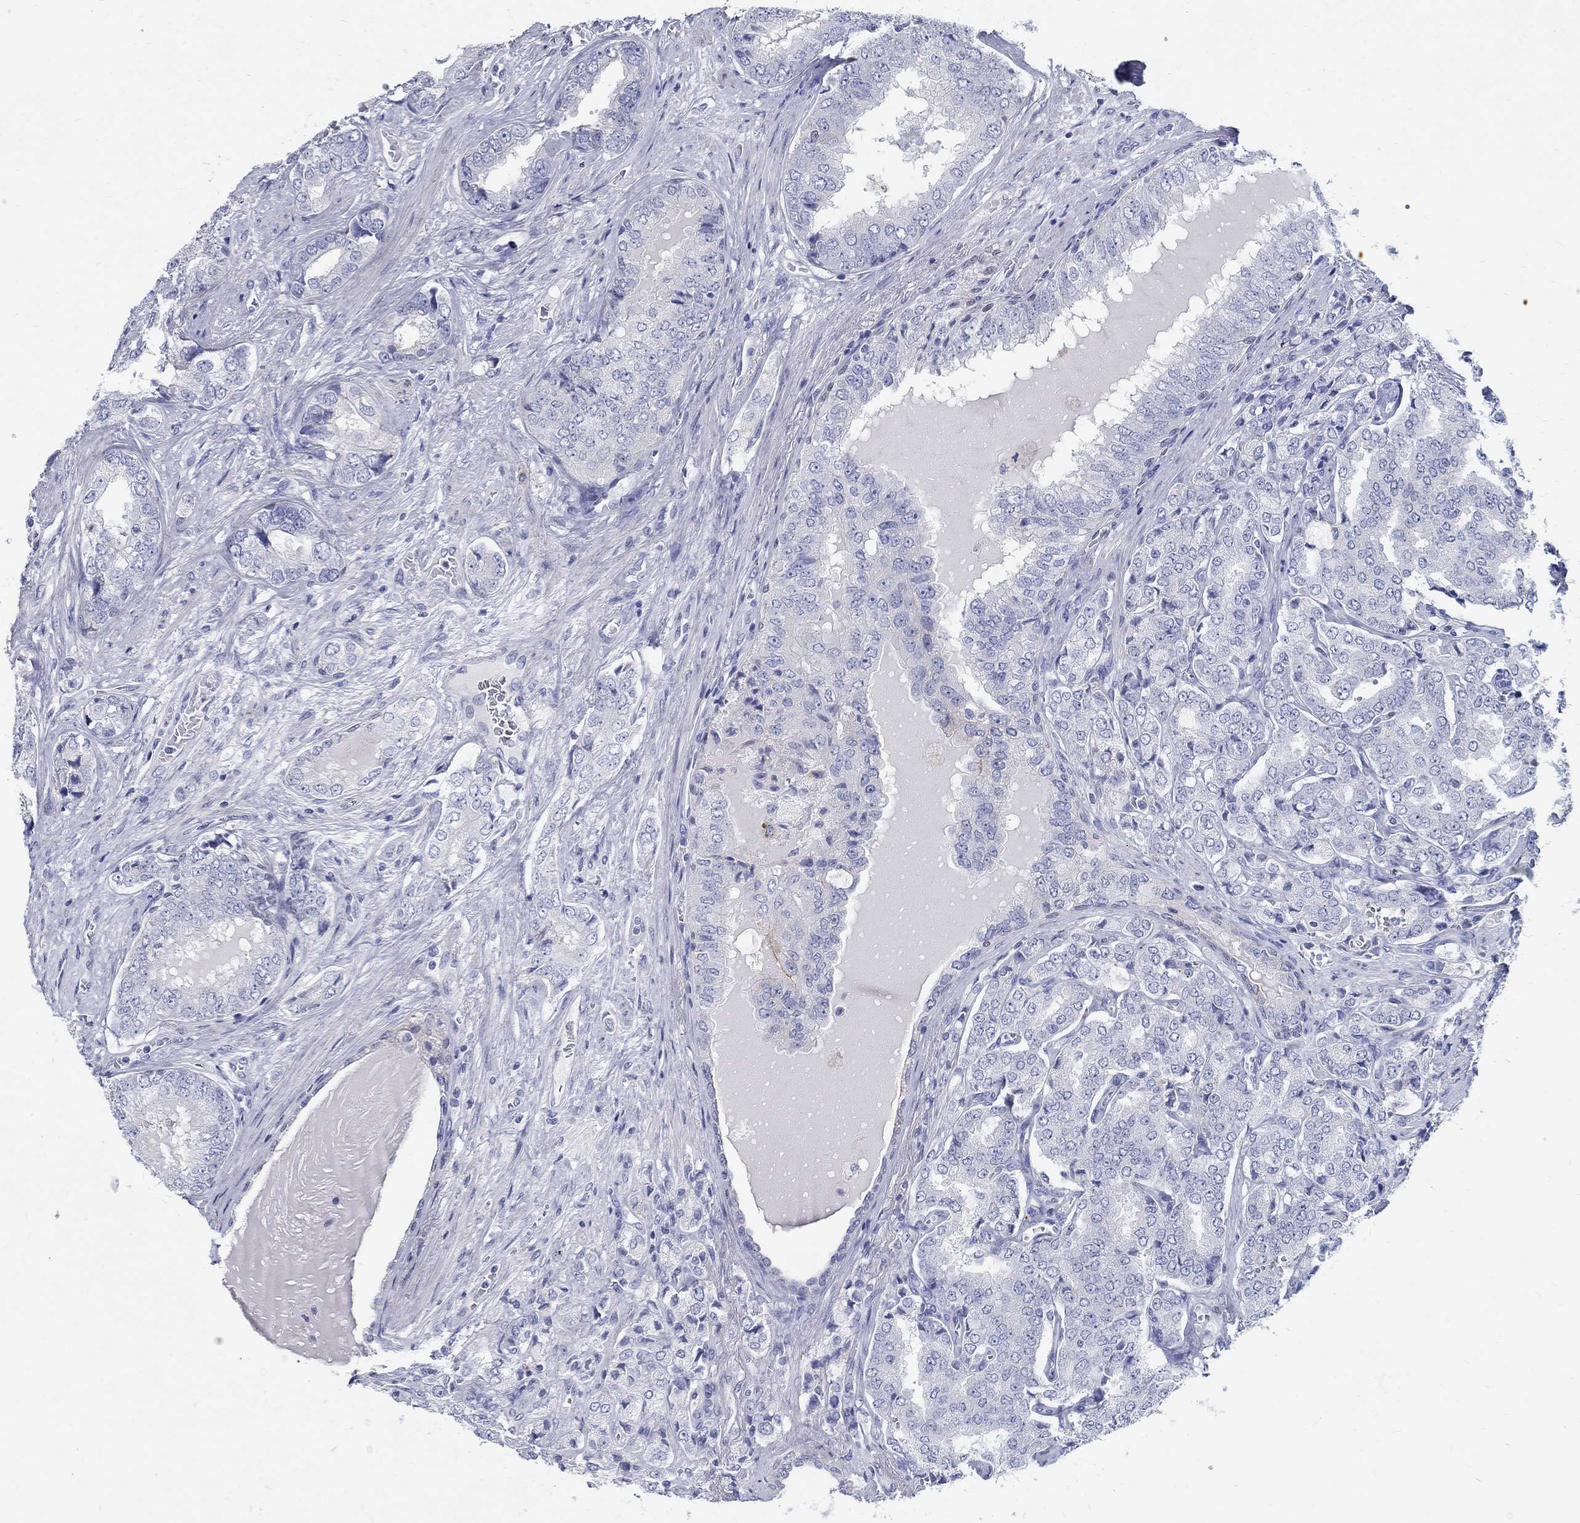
{"staining": {"intensity": "negative", "quantity": "none", "location": "none"}, "tissue": "prostate cancer", "cell_type": "Tumor cells", "image_type": "cancer", "snomed": [{"axis": "morphology", "description": "Adenocarcinoma, NOS"}, {"axis": "topography", "description": "Prostate"}], "caption": "Immunohistochemical staining of human prostate cancer (adenocarcinoma) reveals no significant expression in tumor cells.", "gene": "SOX2", "patient": {"sex": "male", "age": 65}}